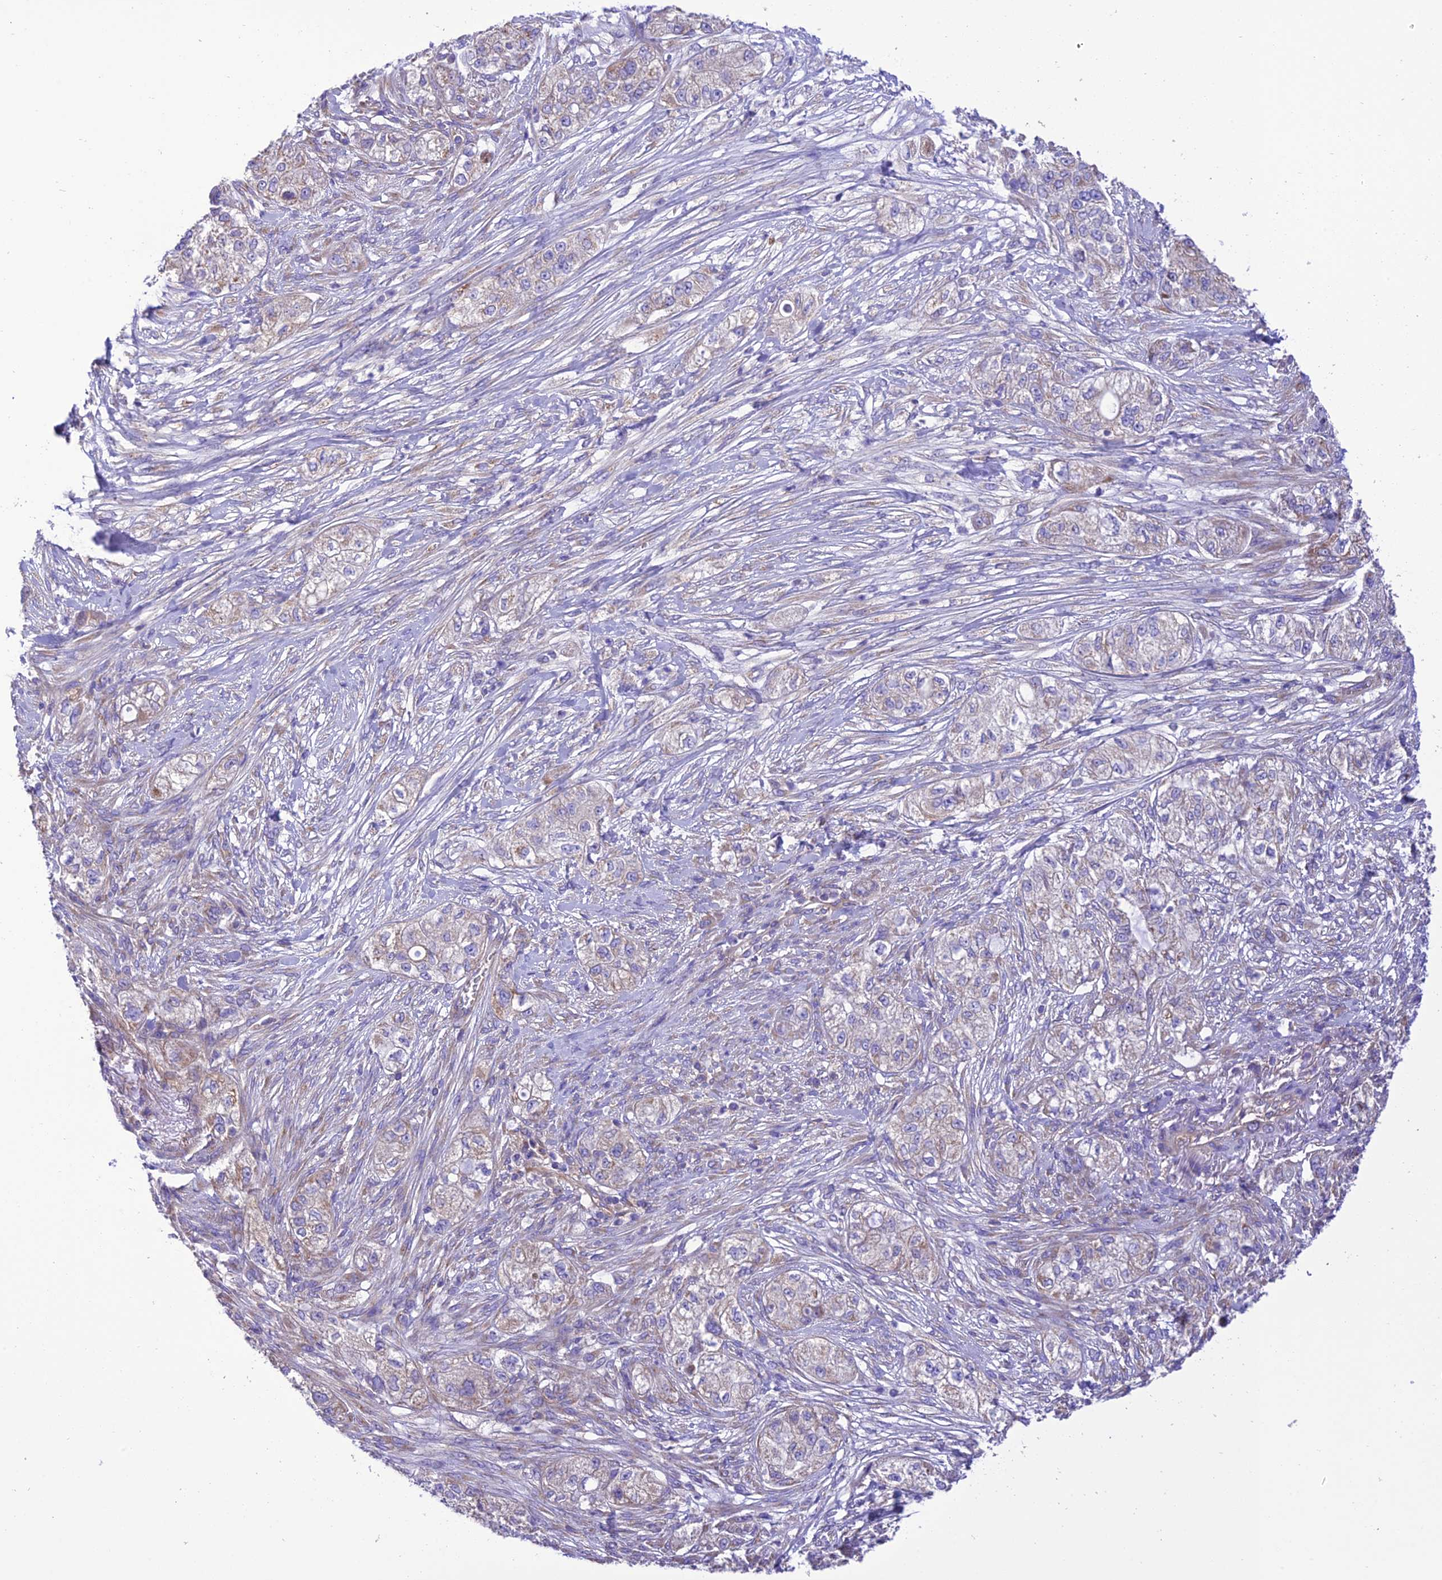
{"staining": {"intensity": "moderate", "quantity": "<25%", "location": "cytoplasmic/membranous"}, "tissue": "pancreatic cancer", "cell_type": "Tumor cells", "image_type": "cancer", "snomed": [{"axis": "morphology", "description": "Adenocarcinoma, NOS"}, {"axis": "topography", "description": "Pancreas"}], "caption": "This is a photomicrograph of immunohistochemistry (IHC) staining of pancreatic cancer, which shows moderate positivity in the cytoplasmic/membranous of tumor cells.", "gene": "MAP3K12", "patient": {"sex": "female", "age": 78}}